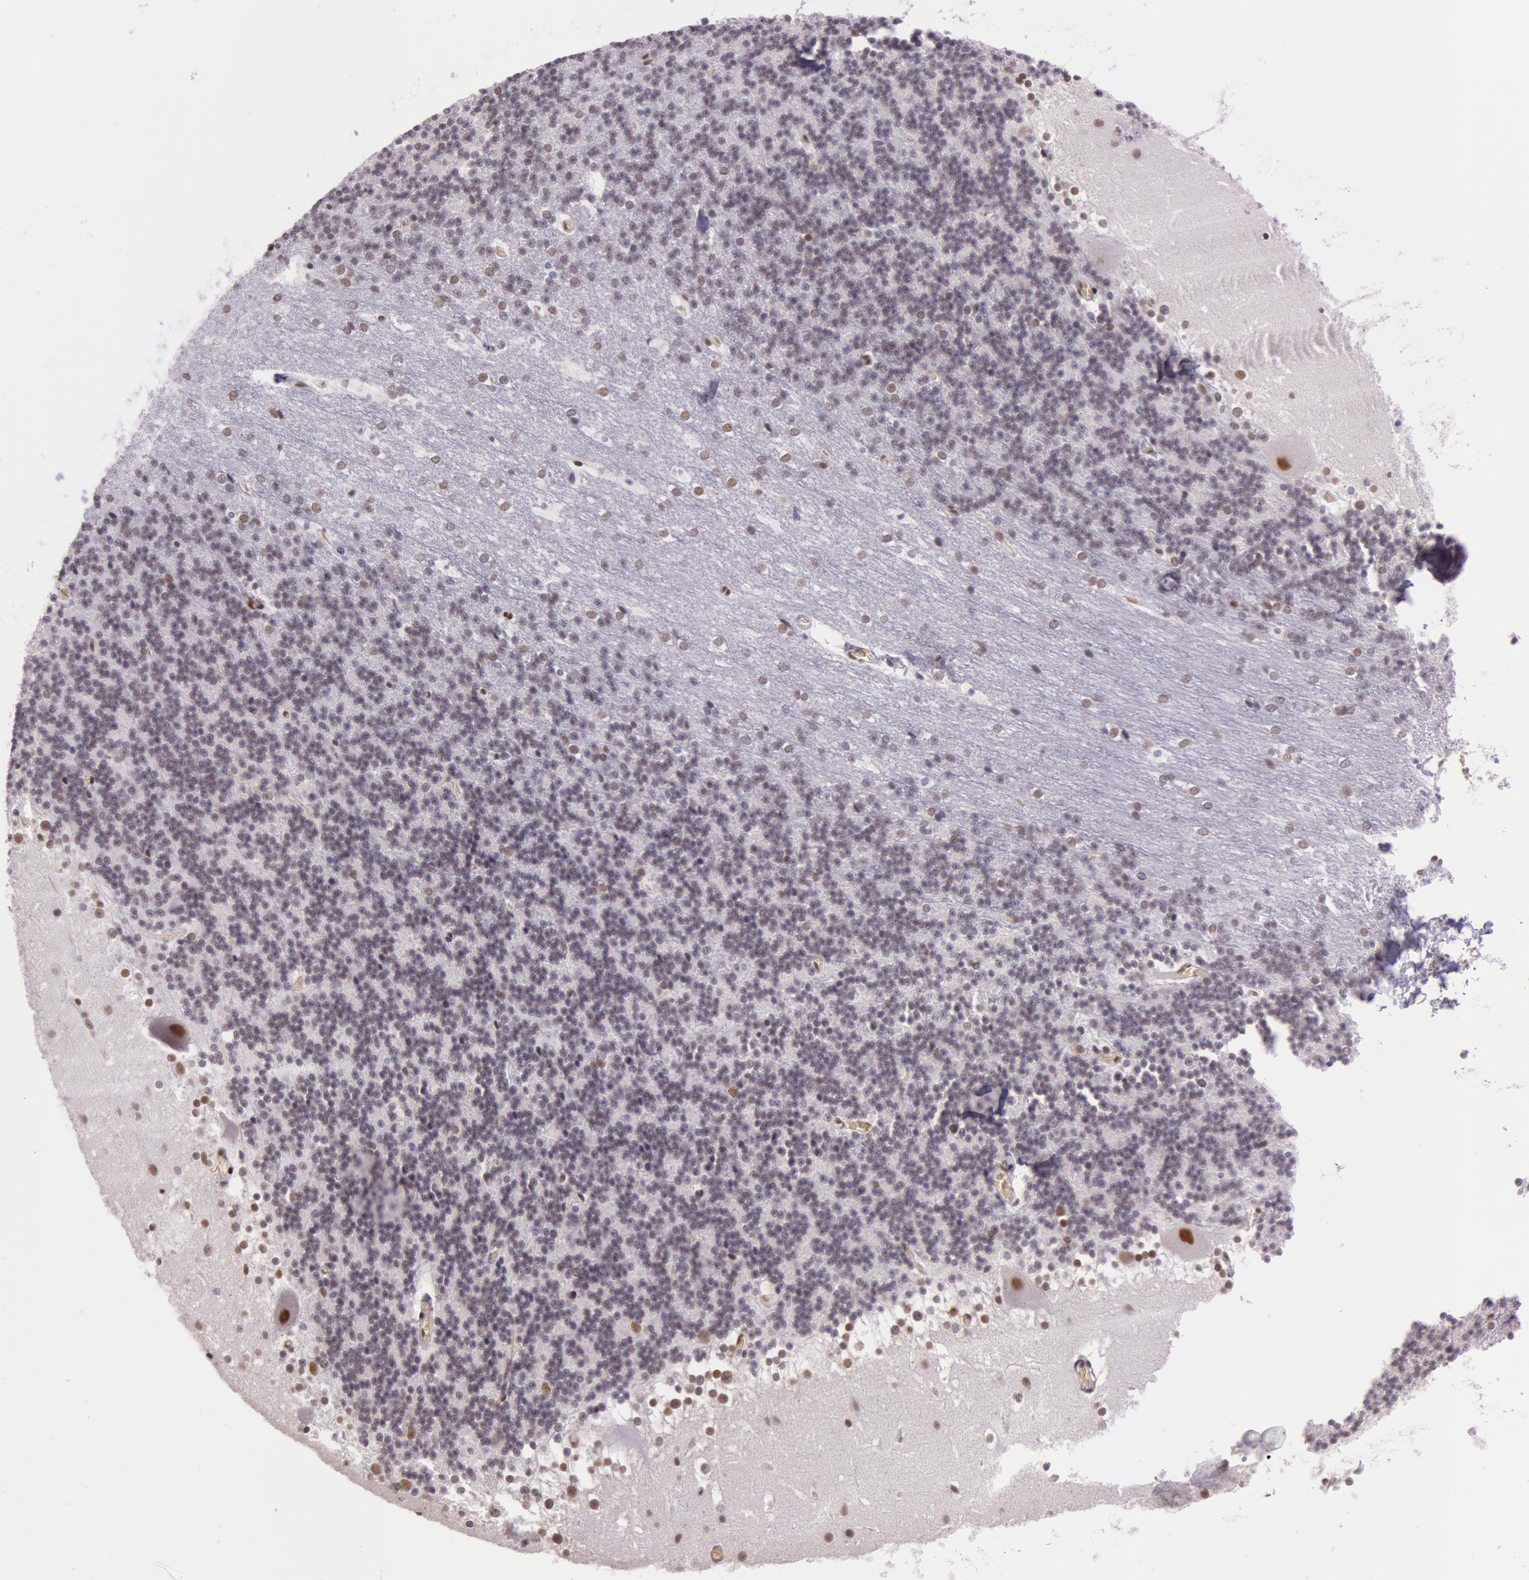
{"staining": {"intensity": "weak", "quantity": "25%-75%", "location": "nuclear"}, "tissue": "cerebellum", "cell_type": "Cells in granular layer", "image_type": "normal", "snomed": [{"axis": "morphology", "description": "Normal tissue, NOS"}, {"axis": "topography", "description": "Cerebellum"}], "caption": "This image reveals immunohistochemistry (IHC) staining of normal human cerebellum, with low weak nuclear staining in about 25%-75% of cells in granular layer.", "gene": "NBN", "patient": {"sex": "female", "age": 19}}